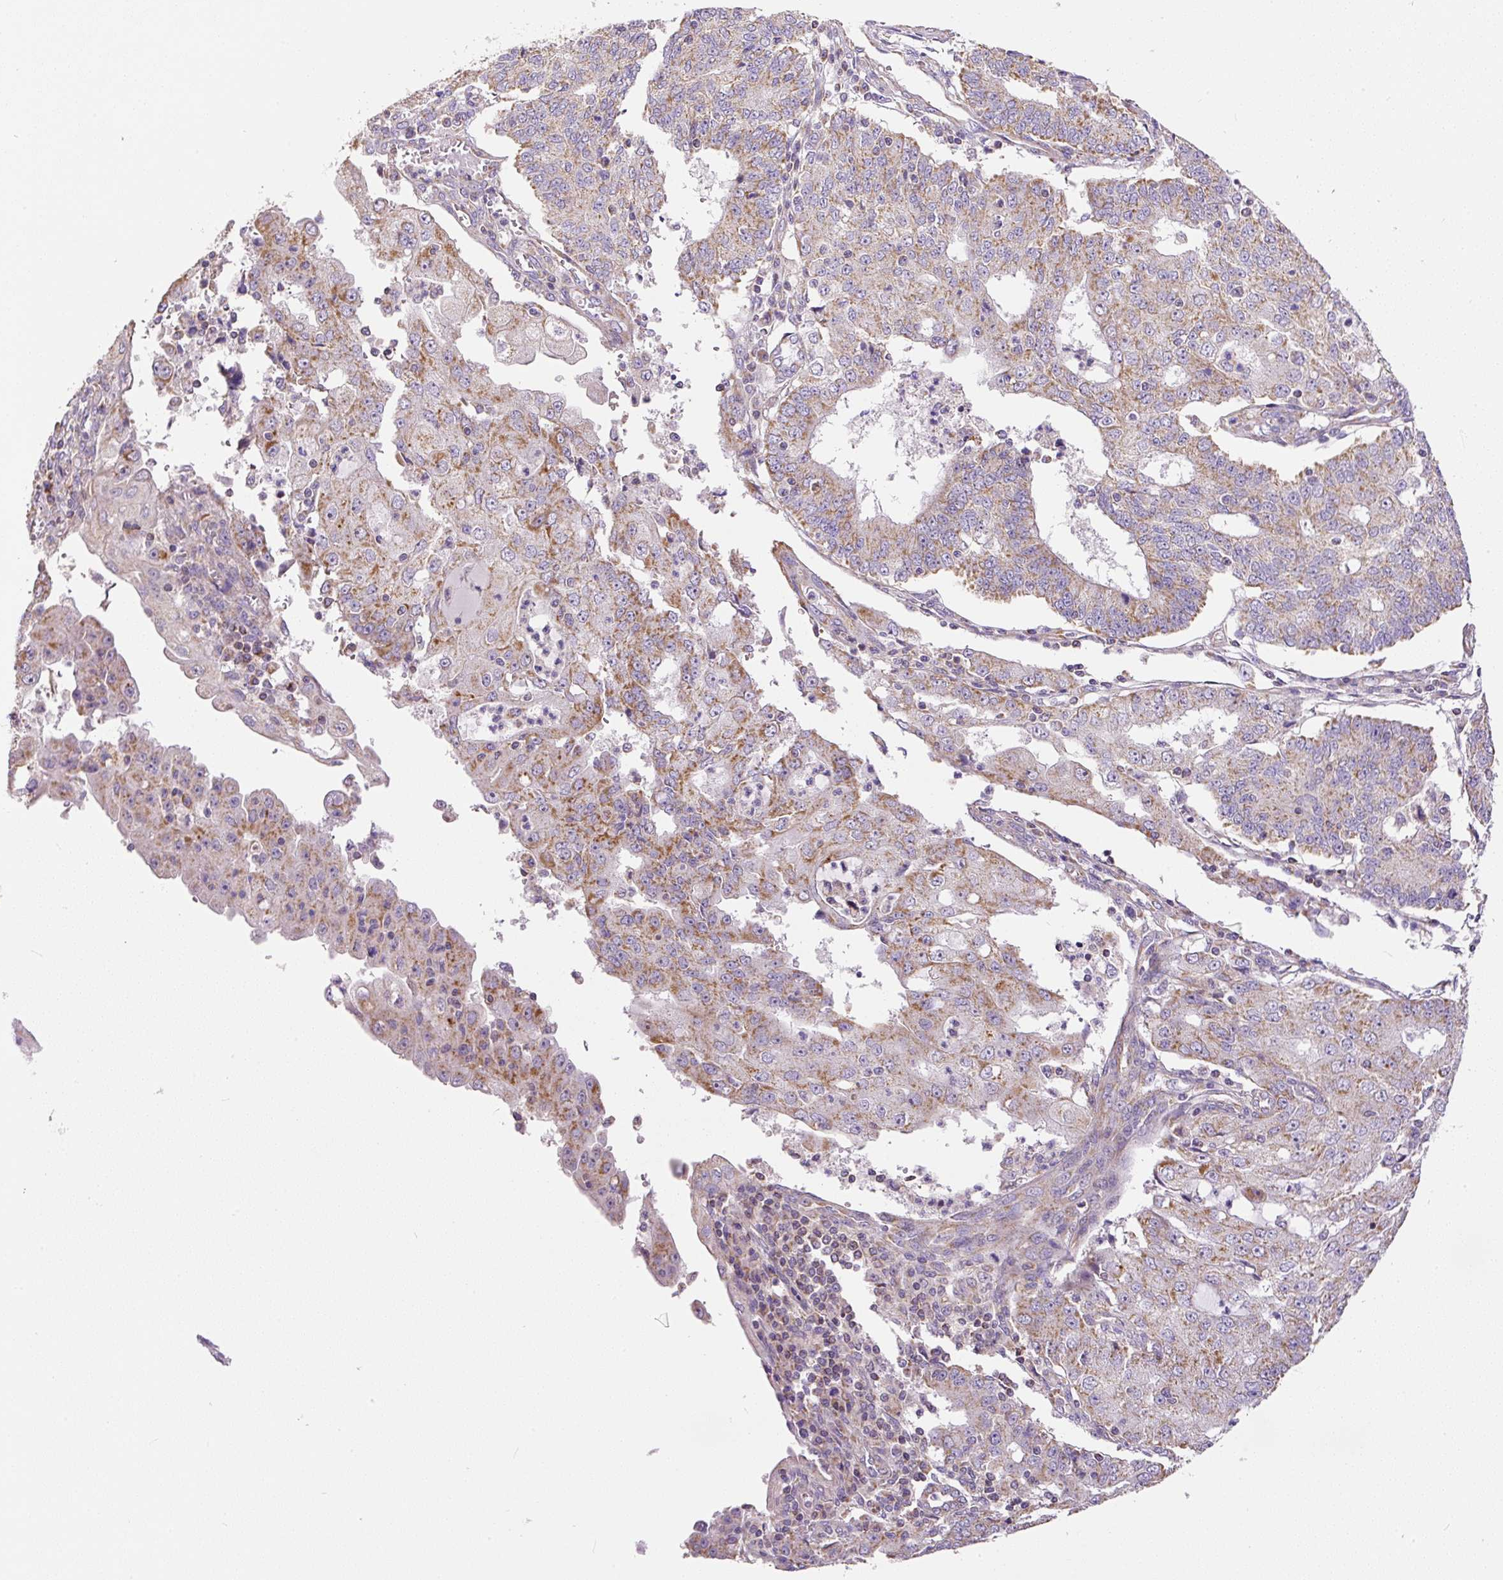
{"staining": {"intensity": "moderate", "quantity": "25%-75%", "location": "cytoplasmic/membranous"}, "tissue": "endometrial cancer", "cell_type": "Tumor cells", "image_type": "cancer", "snomed": [{"axis": "morphology", "description": "Adenocarcinoma, NOS"}, {"axis": "topography", "description": "Endometrium"}], "caption": "The image shows staining of endometrial adenocarcinoma, revealing moderate cytoplasmic/membranous protein expression (brown color) within tumor cells. (DAB IHC with brightfield microscopy, high magnification).", "gene": "NDUFAF2", "patient": {"sex": "female", "age": 56}}